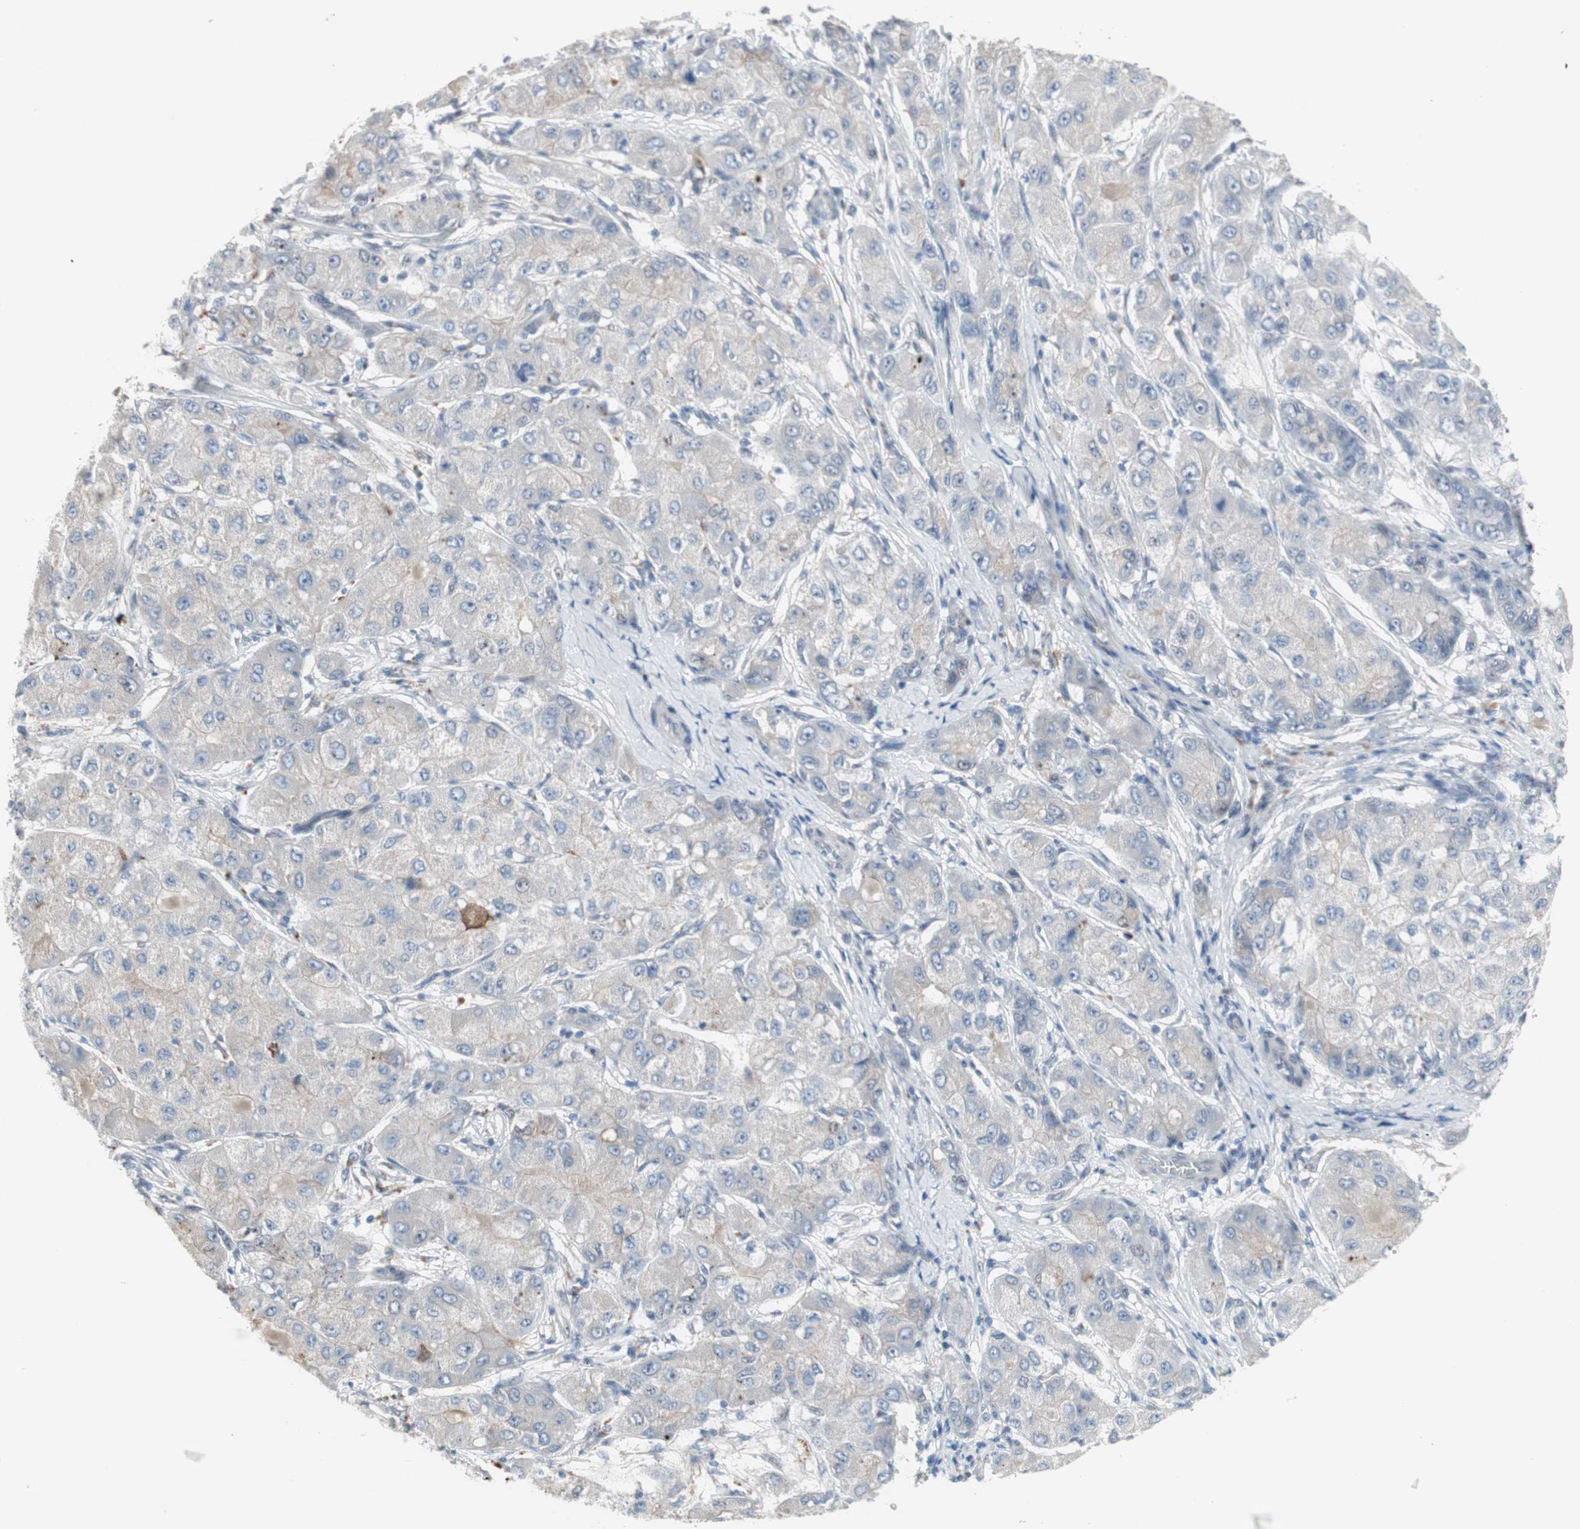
{"staining": {"intensity": "weak", "quantity": "<25%", "location": "cytoplasmic/membranous"}, "tissue": "liver cancer", "cell_type": "Tumor cells", "image_type": "cancer", "snomed": [{"axis": "morphology", "description": "Carcinoma, Hepatocellular, NOS"}, {"axis": "topography", "description": "Liver"}], "caption": "A high-resolution histopathology image shows IHC staining of hepatocellular carcinoma (liver), which shows no significant expression in tumor cells.", "gene": "CAND2", "patient": {"sex": "male", "age": 80}}